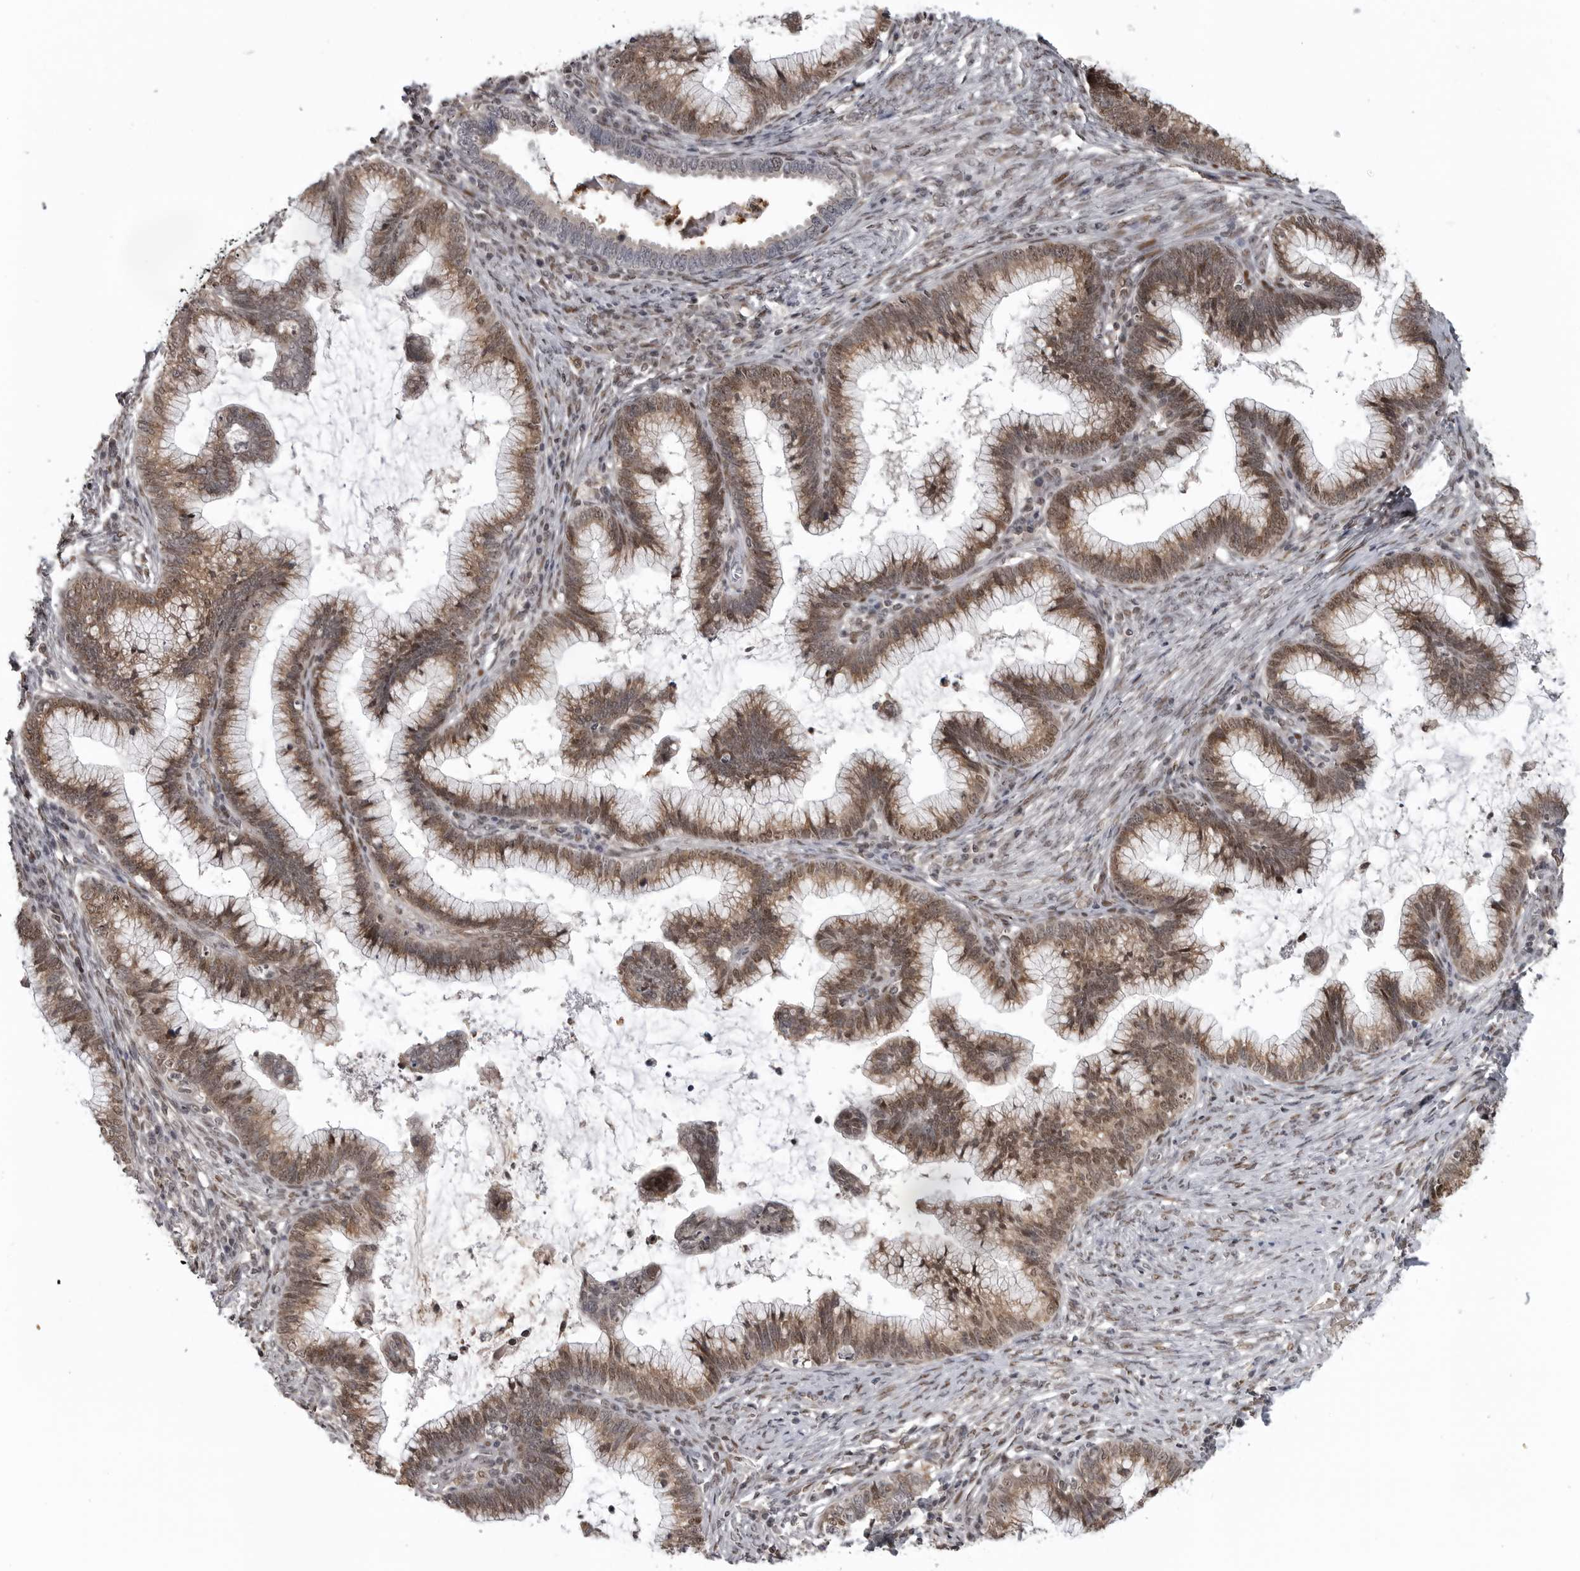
{"staining": {"intensity": "moderate", "quantity": ">75%", "location": "cytoplasmic/membranous,nuclear"}, "tissue": "cervical cancer", "cell_type": "Tumor cells", "image_type": "cancer", "snomed": [{"axis": "morphology", "description": "Adenocarcinoma, NOS"}, {"axis": "topography", "description": "Cervix"}], "caption": "The micrograph demonstrates a brown stain indicating the presence of a protein in the cytoplasmic/membranous and nuclear of tumor cells in cervical cancer.", "gene": "C8orf58", "patient": {"sex": "female", "age": 36}}